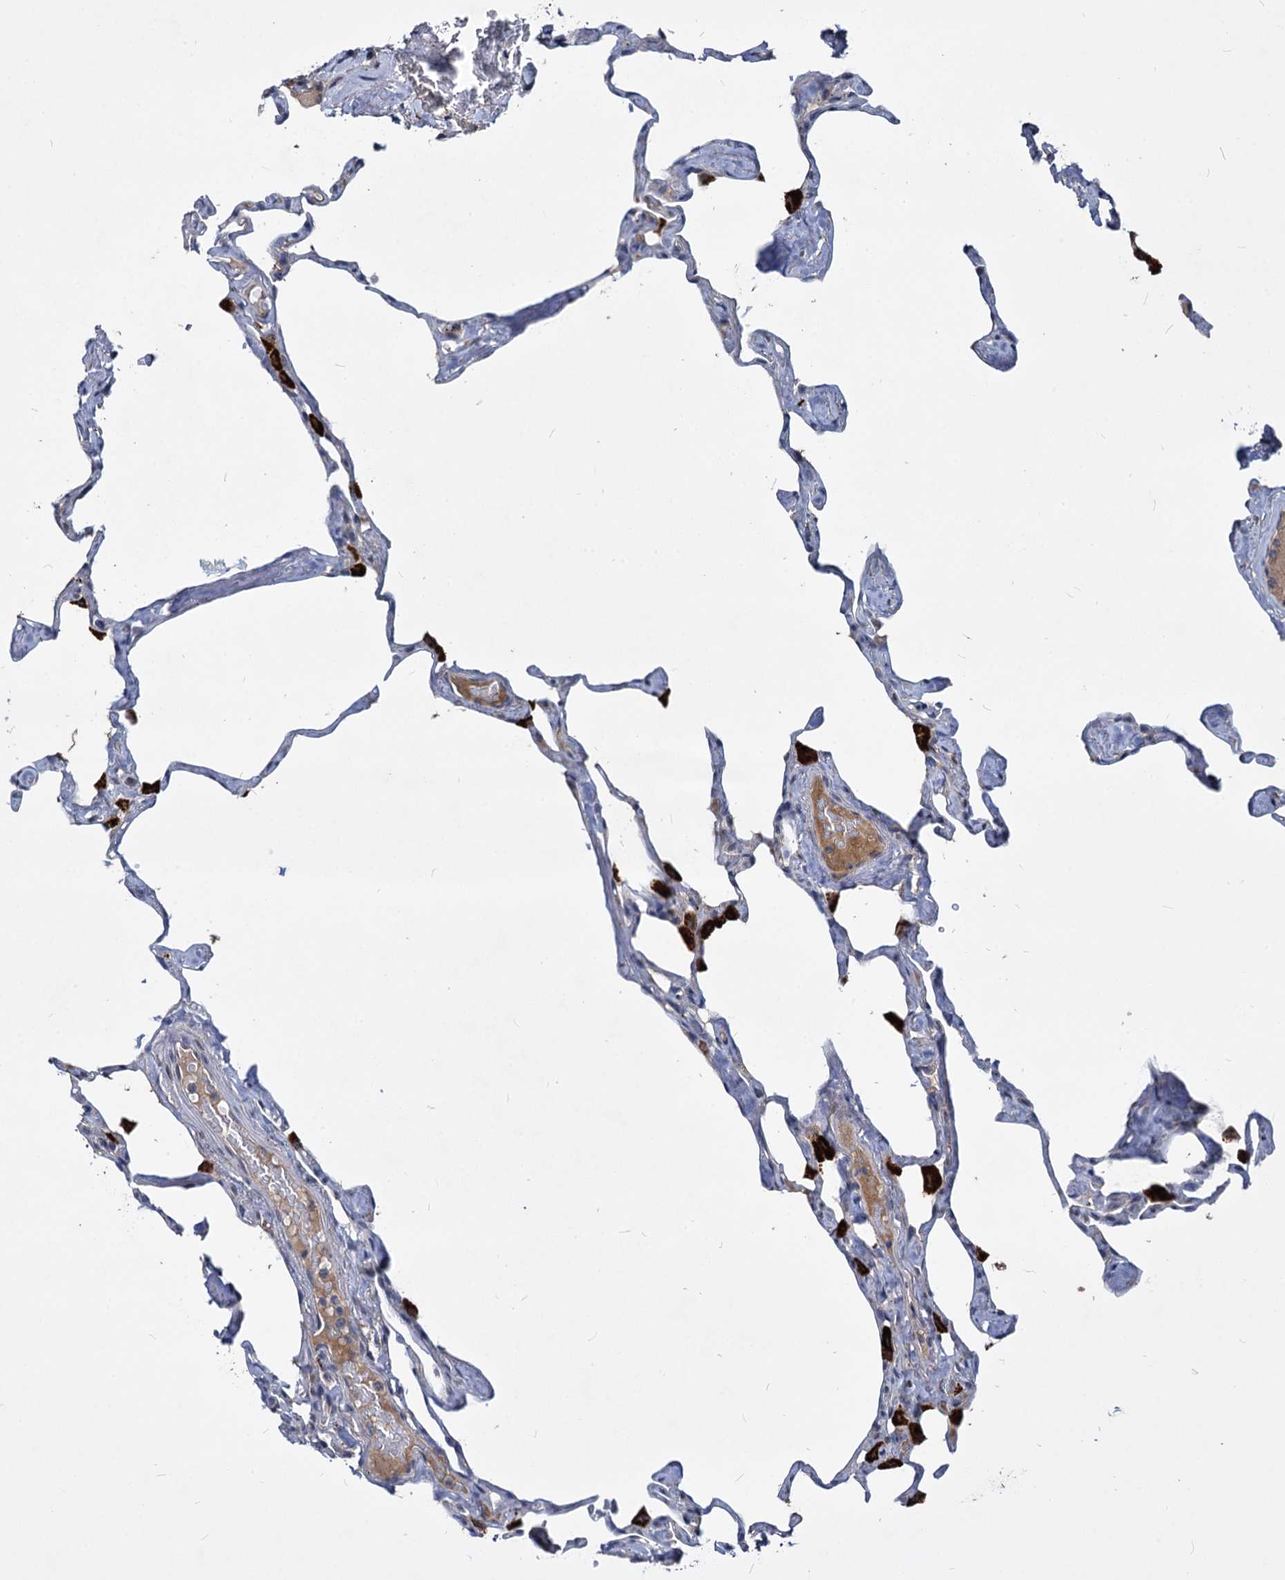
{"staining": {"intensity": "negative", "quantity": "none", "location": "none"}, "tissue": "lung", "cell_type": "Alveolar cells", "image_type": "normal", "snomed": [{"axis": "morphology", "description": "Normal tissue, NOS"}, {"axis": "topography", "description": "Lung"}], "caption": "This is a image of IHC staining of unremarkable lung, which shows no expression in alveolar cells.", "gene": "C11orf86", "patient": {"sex": "male", "age": 65}}